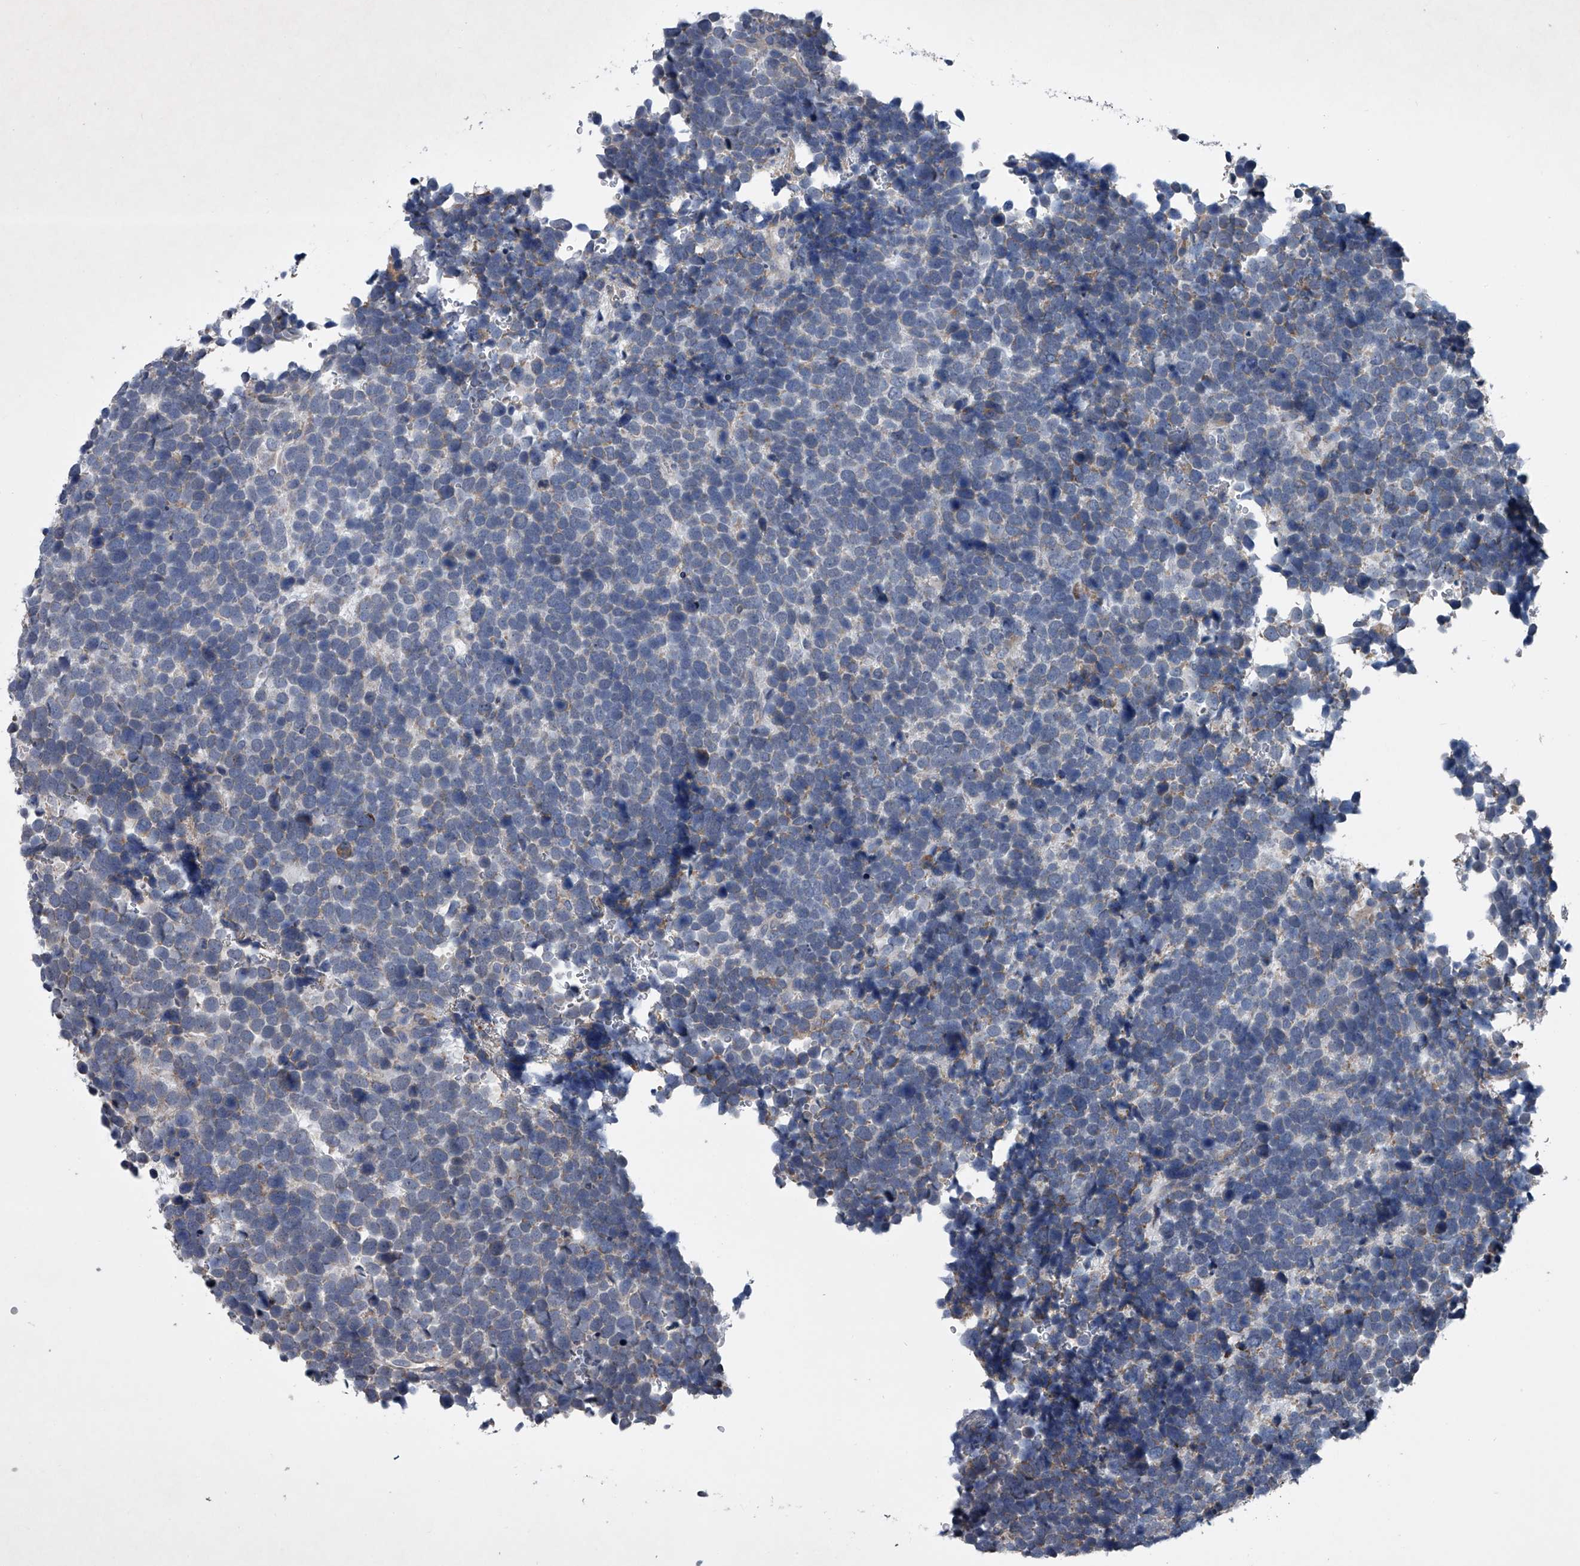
{"staining": {"intensity": "negative", "quantity": "none", "location": "none"}, "tissue": "urothelial cancer", "cell_type": "Tumor cells", "image_type": "cancer", "snomed": [{"axis": "morphology", "description": "Urothelial carcinoma, High grade"}, {"axis": "topography", "description": "Urinary bladder"}], "caption": "This is an IHC photomicrograph of human high-grade urothelial carcinoma. There is no expression in tumor cells.", "gene": "ABCG1", "patient": {"sex": "female", "age": 82}}